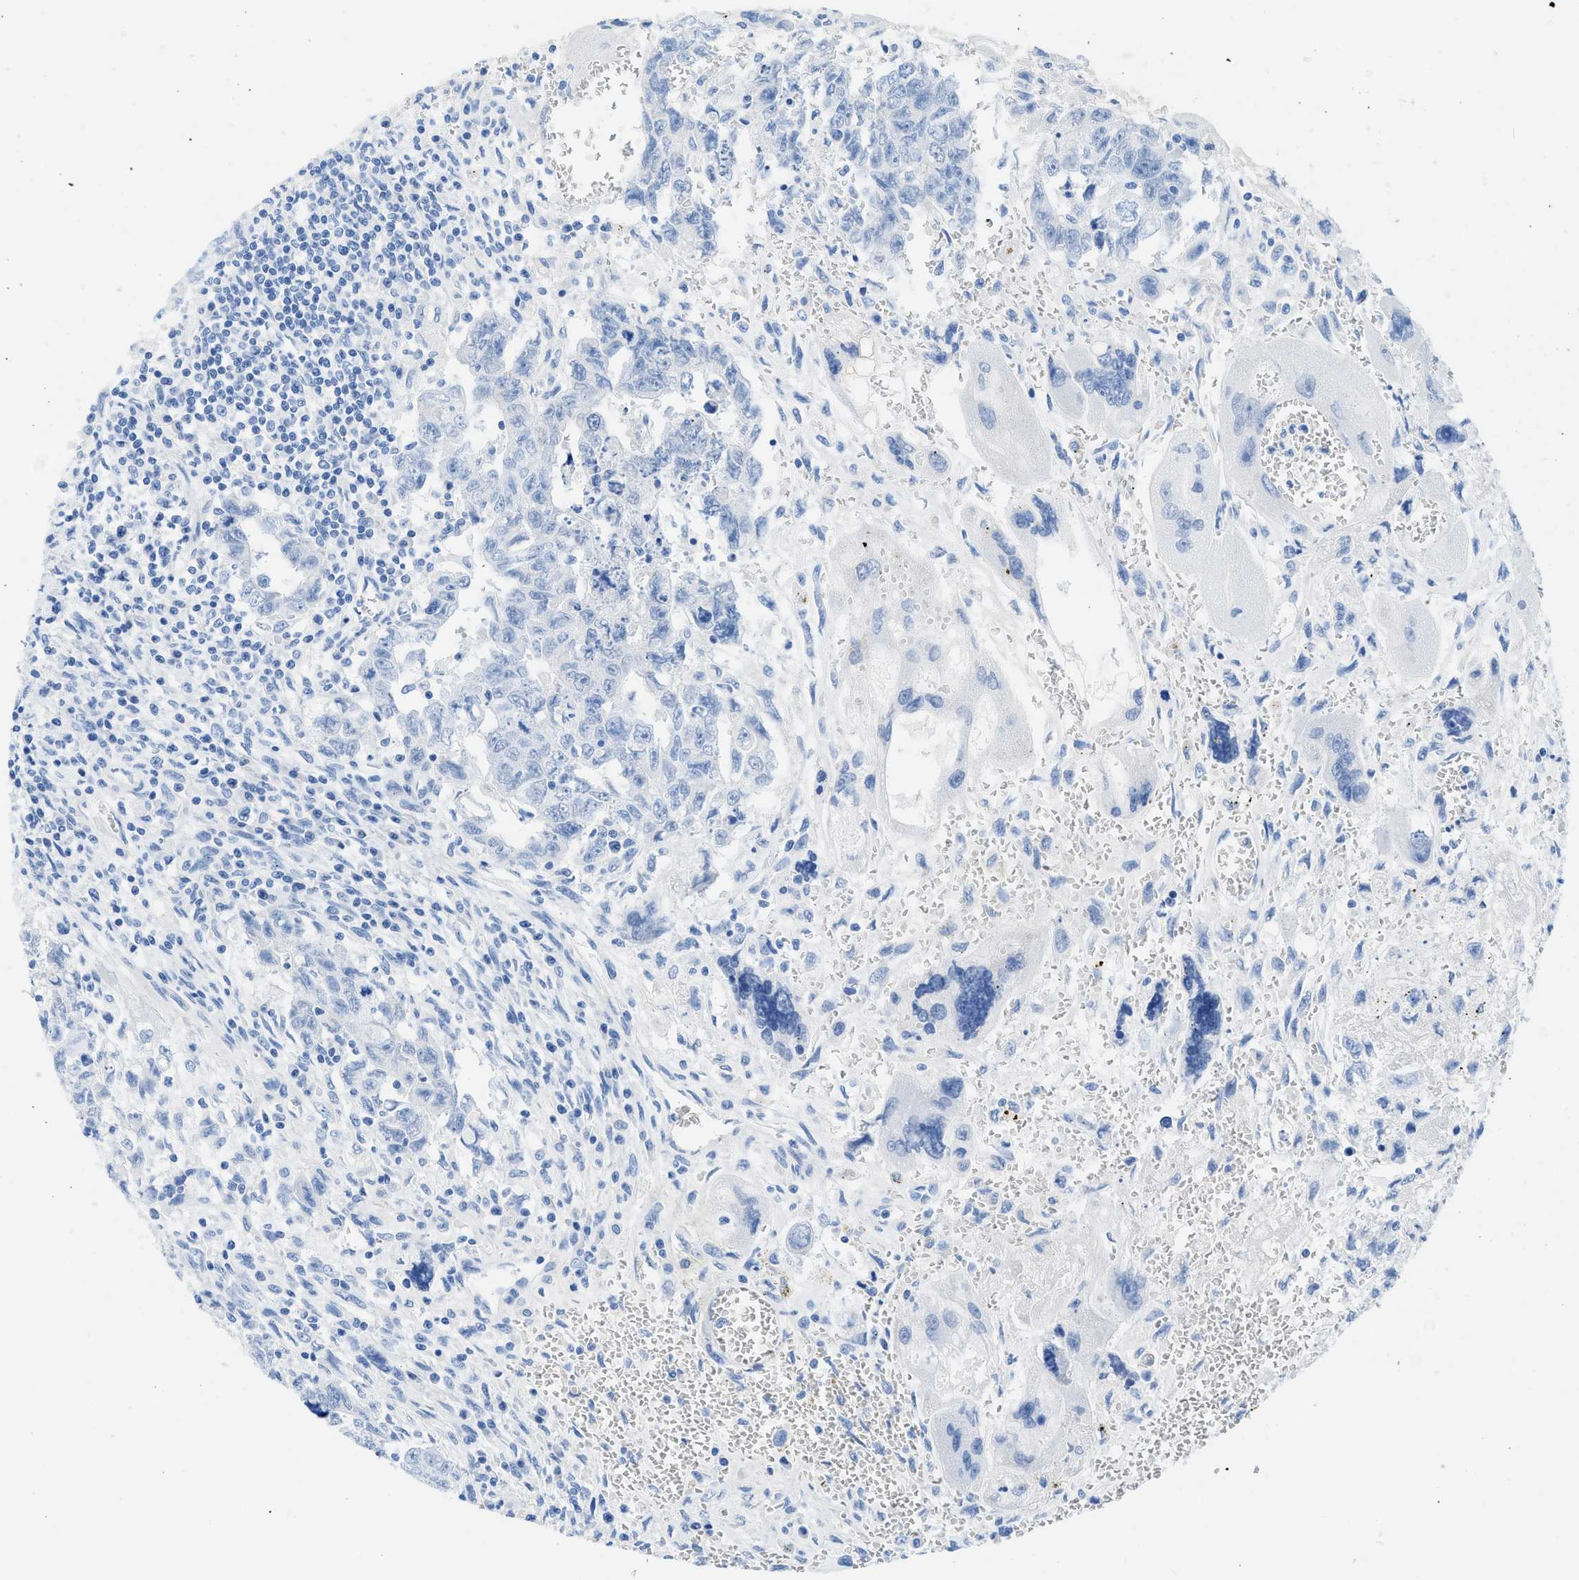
{"staining": {"intensity": "negative", "quantity": "none", "location": "none"}, "tissue": "testis cancer", "cell_type": "Tumor cells", "image_type": "cancer", "snomed": [{"axis": "morphology", "description": "Carcinoma, Embryonal, NOS"}, {"axis": "topography", "description": "Testis"}], "caption": "This is an immunohistochemistry (IHC) micrograph of testis embryonal carcinoma. There is no positivity in tumor cells.", "gene": "COL3A1", "patient": {"sex": "male", "age": 28}}